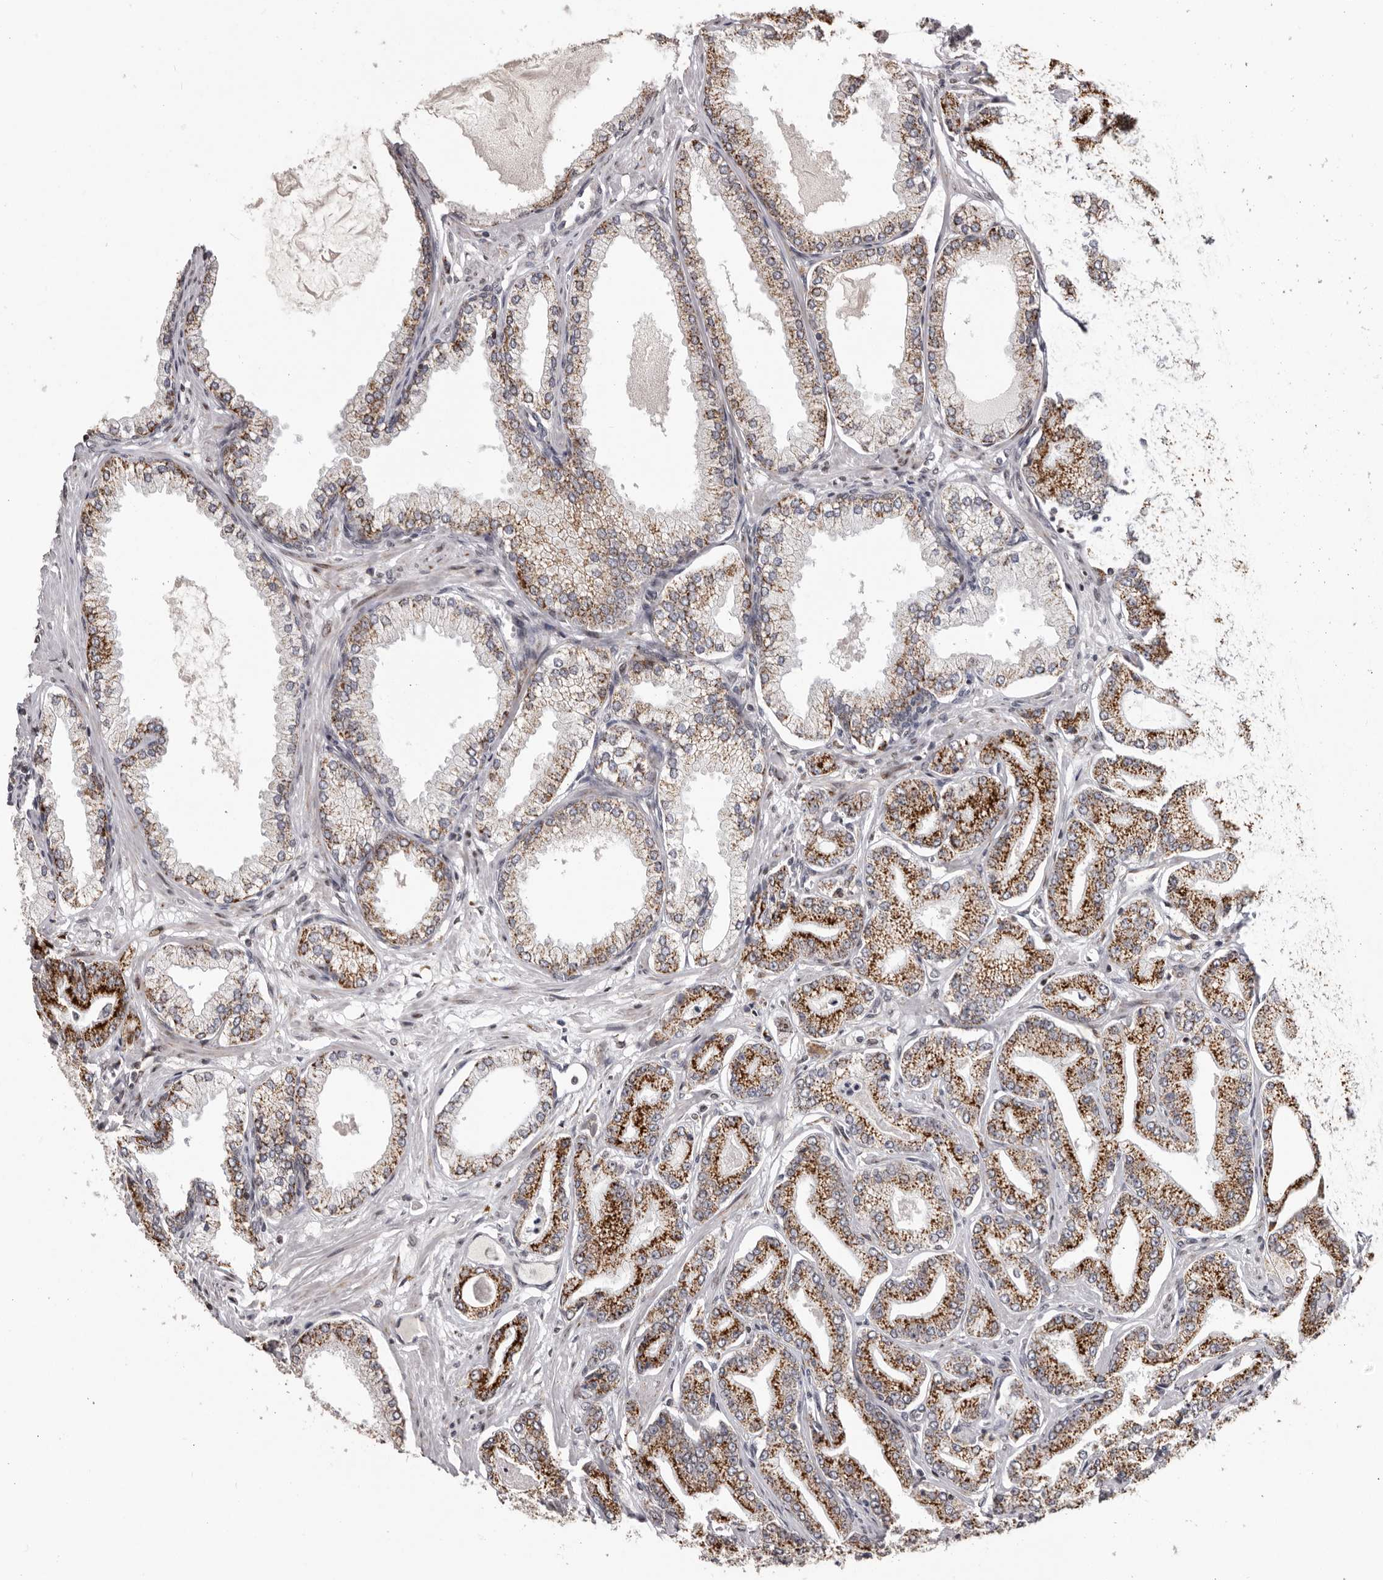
{"staining": {"intensity": "strong", "quantity": ">75%", "location": "cytoplasmic/membranous"}, "tissue": "prostate cancer", "cell_type": "Tumor cells", "image_type": "cancer", "snomed": [{"axis": "morphology", "description": "Adenocarcinoma, Low grade"}, {"axis": "topography", "description": "Prostate"}], "caption": "This image exhibits immunohistochemistry (IHC) staining of prostate adenocarcinoma (low-grade), with high strong cytoplasmic/membranous staining in about >75% of tumor cells.", "gene": "C17orf99", "patient": {"sex": "male", "age": 63}}